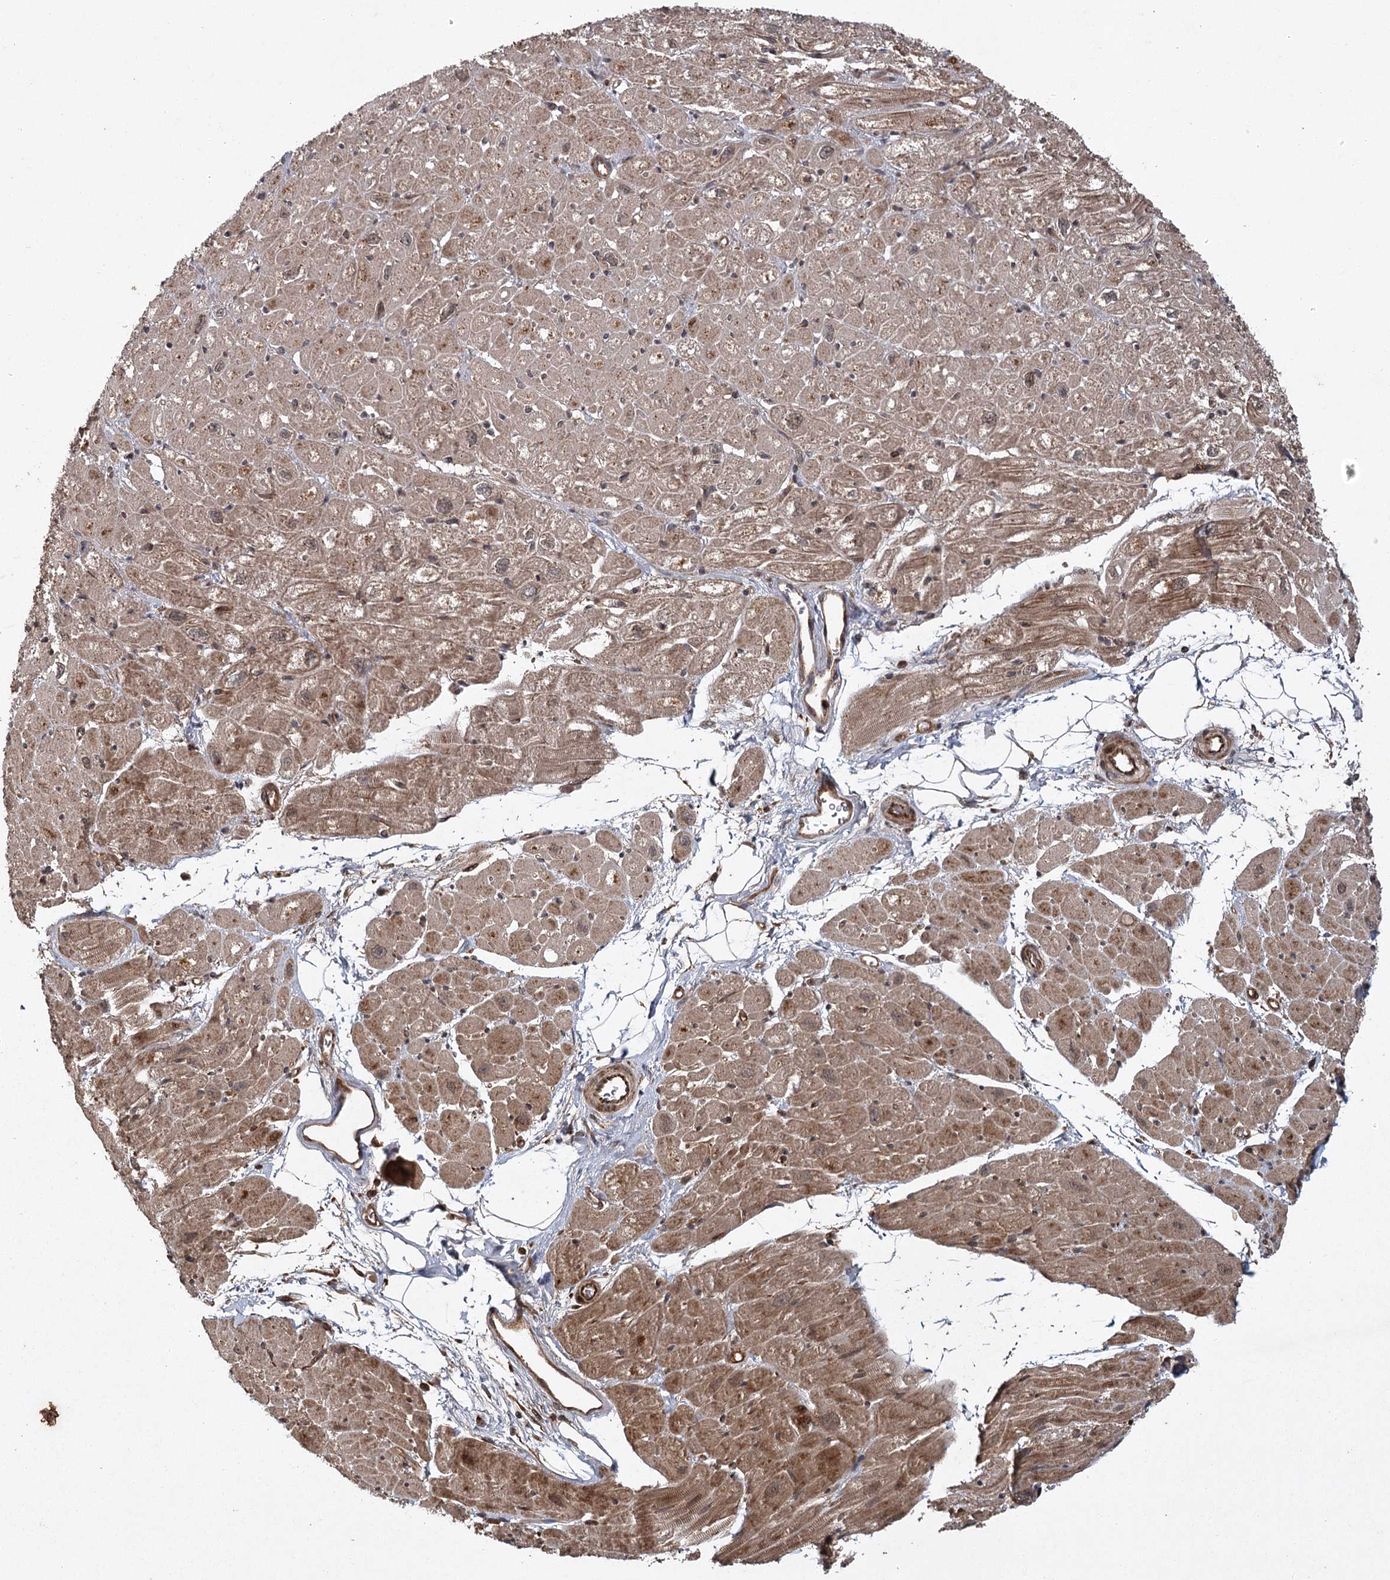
{"staining": {"intensity": "moderate", "quantity": ">75%", "location": "cytoplasmic/membranous"}, "tissue": "heart muscle", "cell_type": "Cardiomyocytes", "image_type": "normal", "snomed": [{"axis": "morphology", "description": "Normal tissue, NOS"}, {"axis": "topography", "description": "Heart"}], "caption": "Immunohistochemical staining of benign human heart muscle exhibits medium levels of moderate cytoplasmic/membranous staining in approximately >75% of cardiomyocytes.", "gene": "RPAP3", "patient": {"sex": "male", "age": 50}}